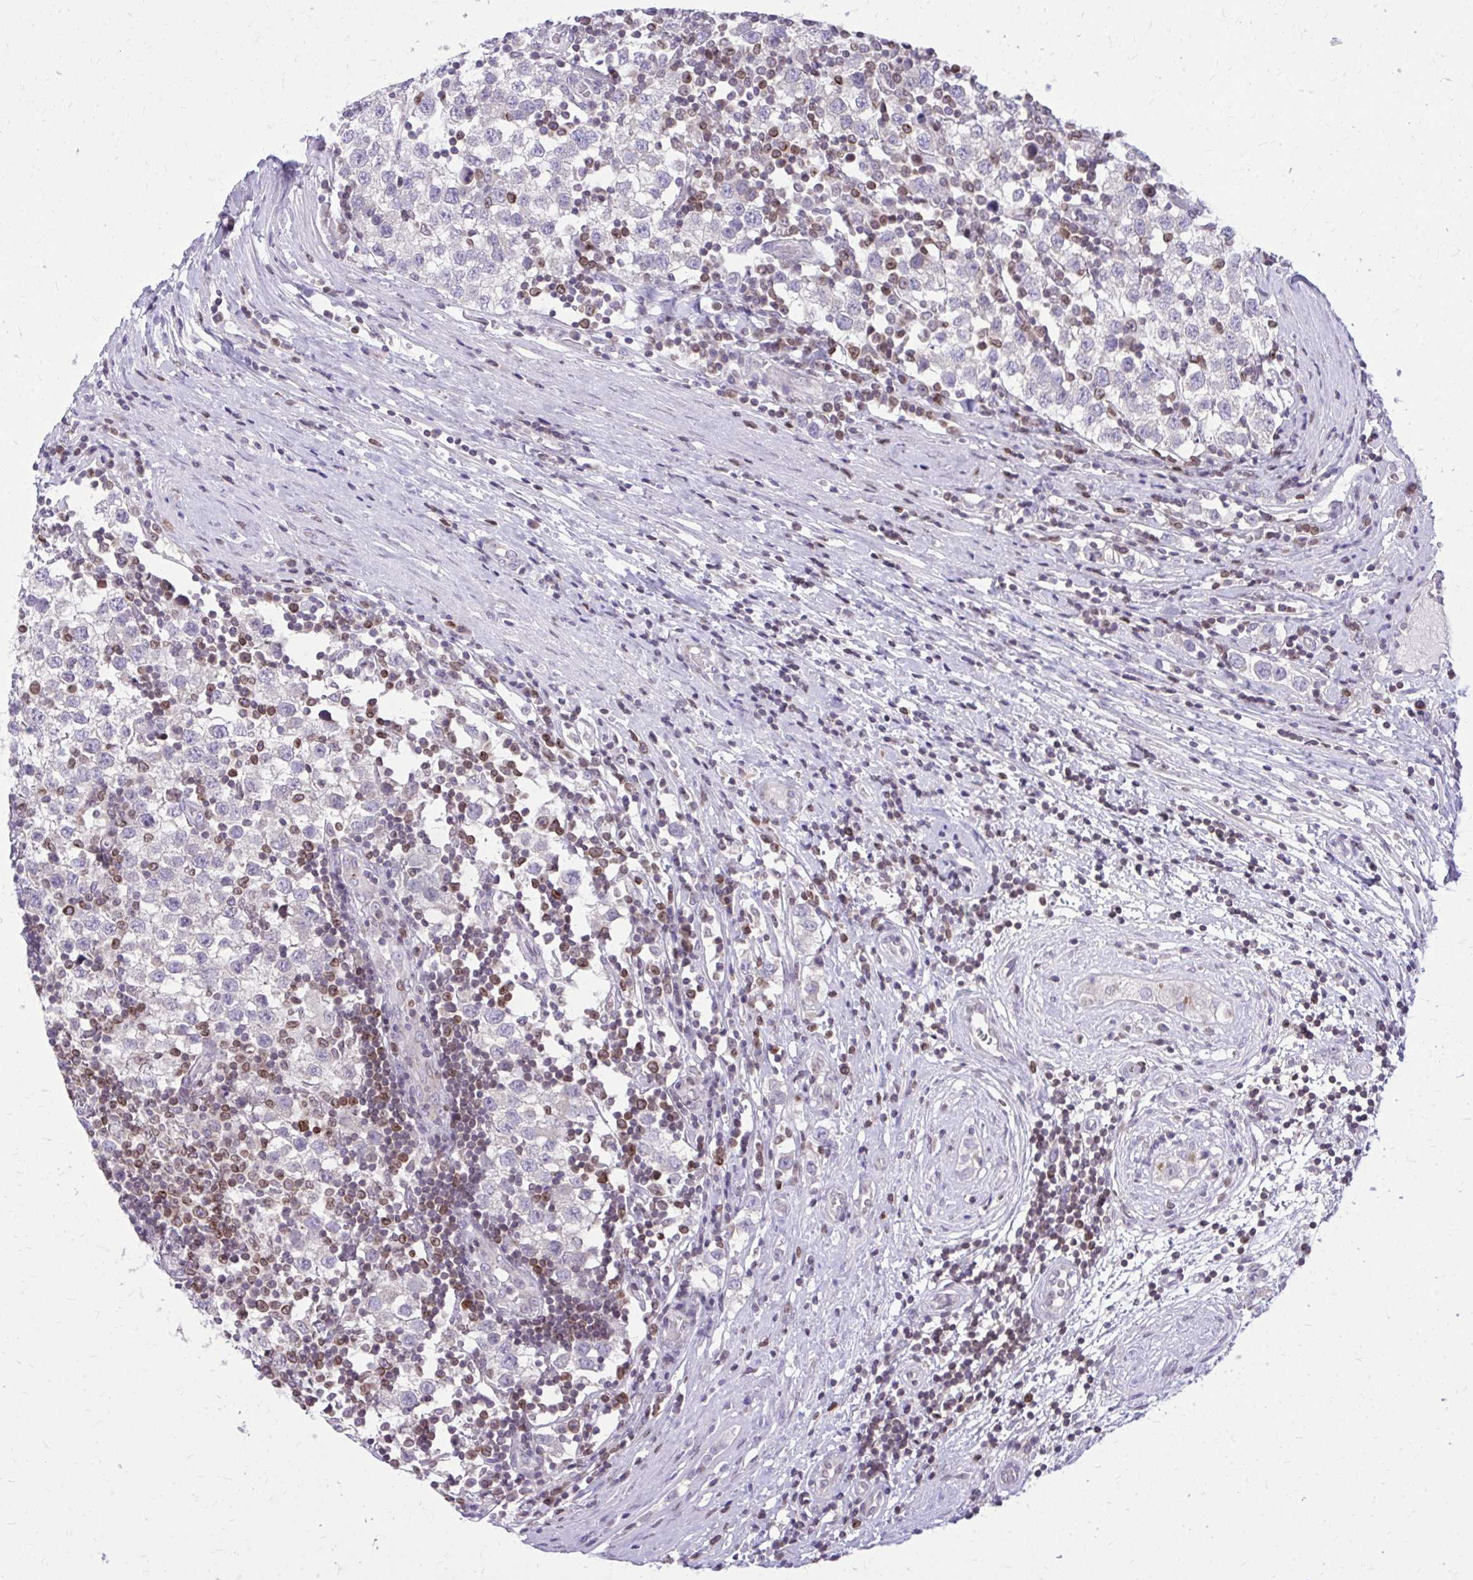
{"staining": {"intensity": "negative", "quantity": "none", "location": "none"}, "tissue": "testis cancer", "cell_type": "Tumor cells", "image_type": "cancer", "snomed": [{"axis": "morphology", "description": "Seminoma, NOS"}, {"axis": "topography", "description": "Testis"}], "caption": "Tumor cells show no significant protein positivity in testis cancer. (DAB (3,3'-diaminobenzidine) immunohistochemistry (IHC) visualized using brightfield microscopy, high magnification).", "gene": "RPS6KA2", "patient": {"sex": "male", "age": 34}}